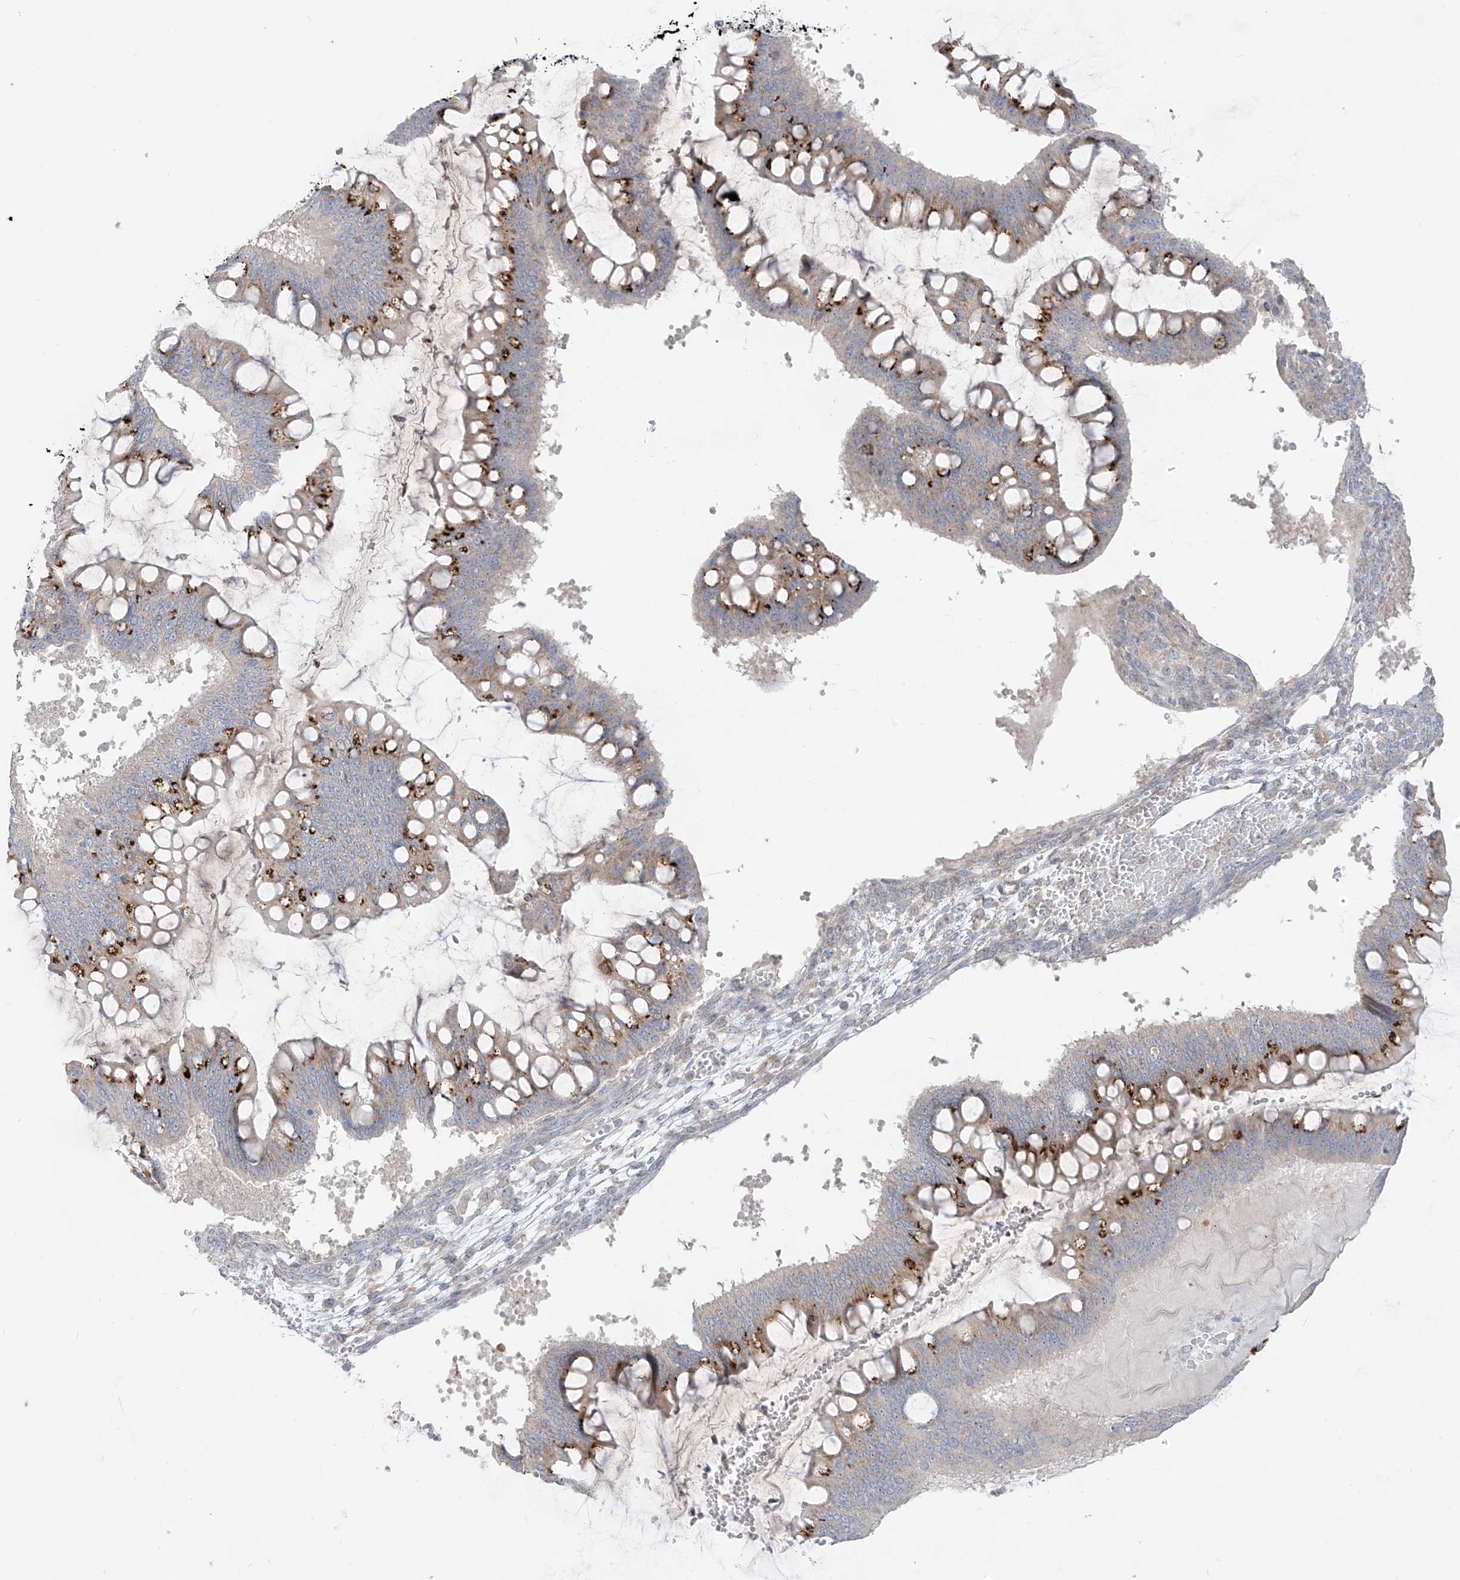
{"staining": {"intensity": "moderate", "quantity": "25%-75%", "location": "cytoplasmic/membranous"}, "tissue": "ovarian cancer", "cell_type": "Tumor cells", "image_type": "cancer", "snomed": [{"axis": "morphology", "description": "Cystadenocarcinoma, mucinous, NOS"}, {"axis": "topography", "description": "Ovary"}], "caption": "Tumor cells reveal medium levels of moderate cytoplasmic/membranous expression in approximately 25%-75% of cells in human mucinous cystadenocarcinoma (ovarian).", "gene": "SYTL3", "patient": {"sex": "female", "age": 73}}